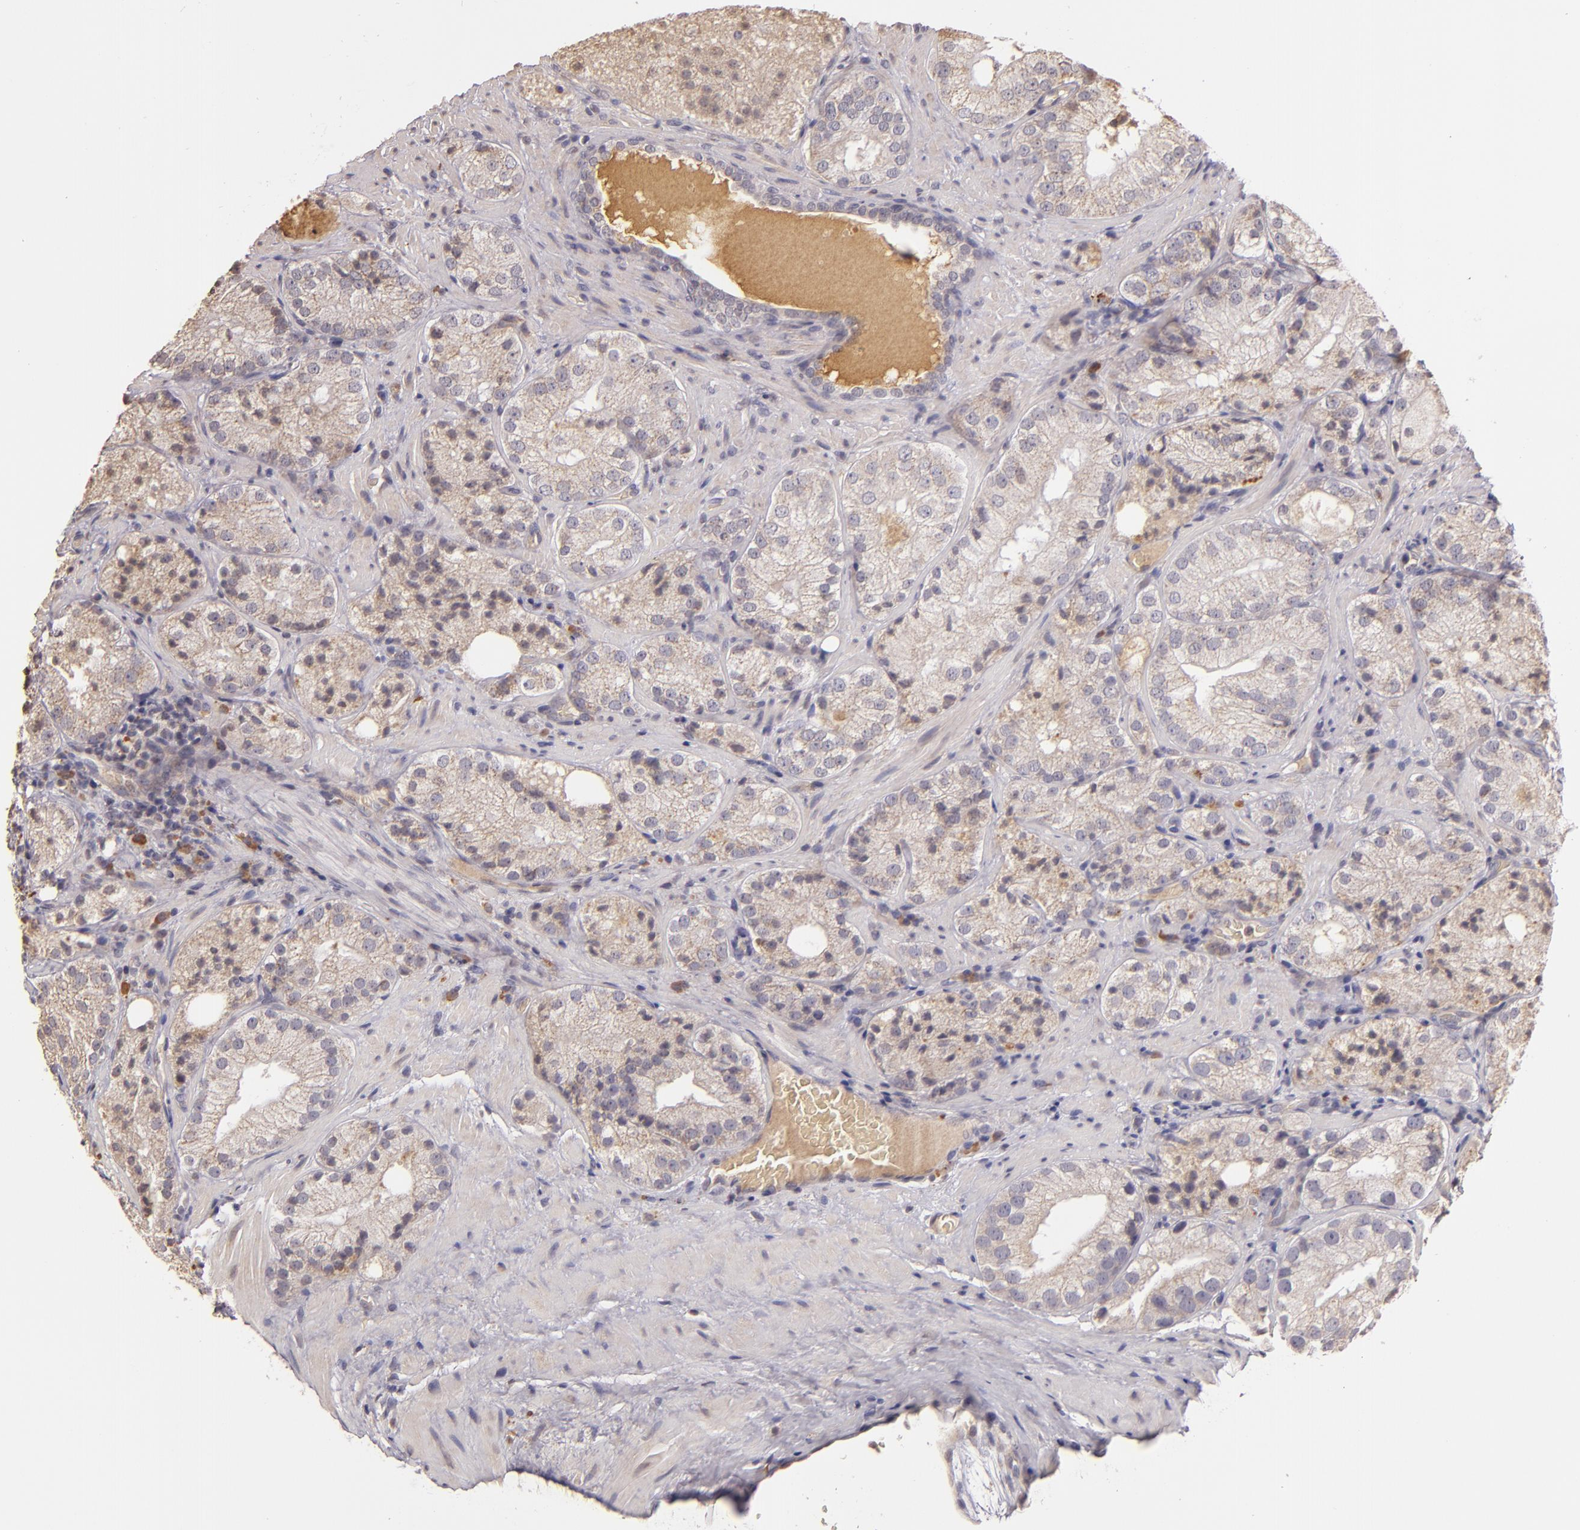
{"staining": {"intensity": "weak", "quantity": "25%-75%", "location": "cytoplasmic/membranous"}, "tissue": "prostate cancer", "cell_type": "Tumor cells", "image_type": "cancer", "snomed": [{"axis": "morphology", "description": "Adenocarcinoma, Low grade"}, {"axis": "topography", "description": "Prostate"}], "caption": "High-magnification brightfield microscopy of adenocarcinoma (low-grade) (prostate) stained with DAB (3,3'-diaminobenzidine) (brown) and counterstained with hematoxylin (blue). tumor cells exhibit weak cytoplasmic/membranous expression is identified in about25%-75% of cells.", "gene": "ABL1", "patient": {"sex": "male", "age": 60}}